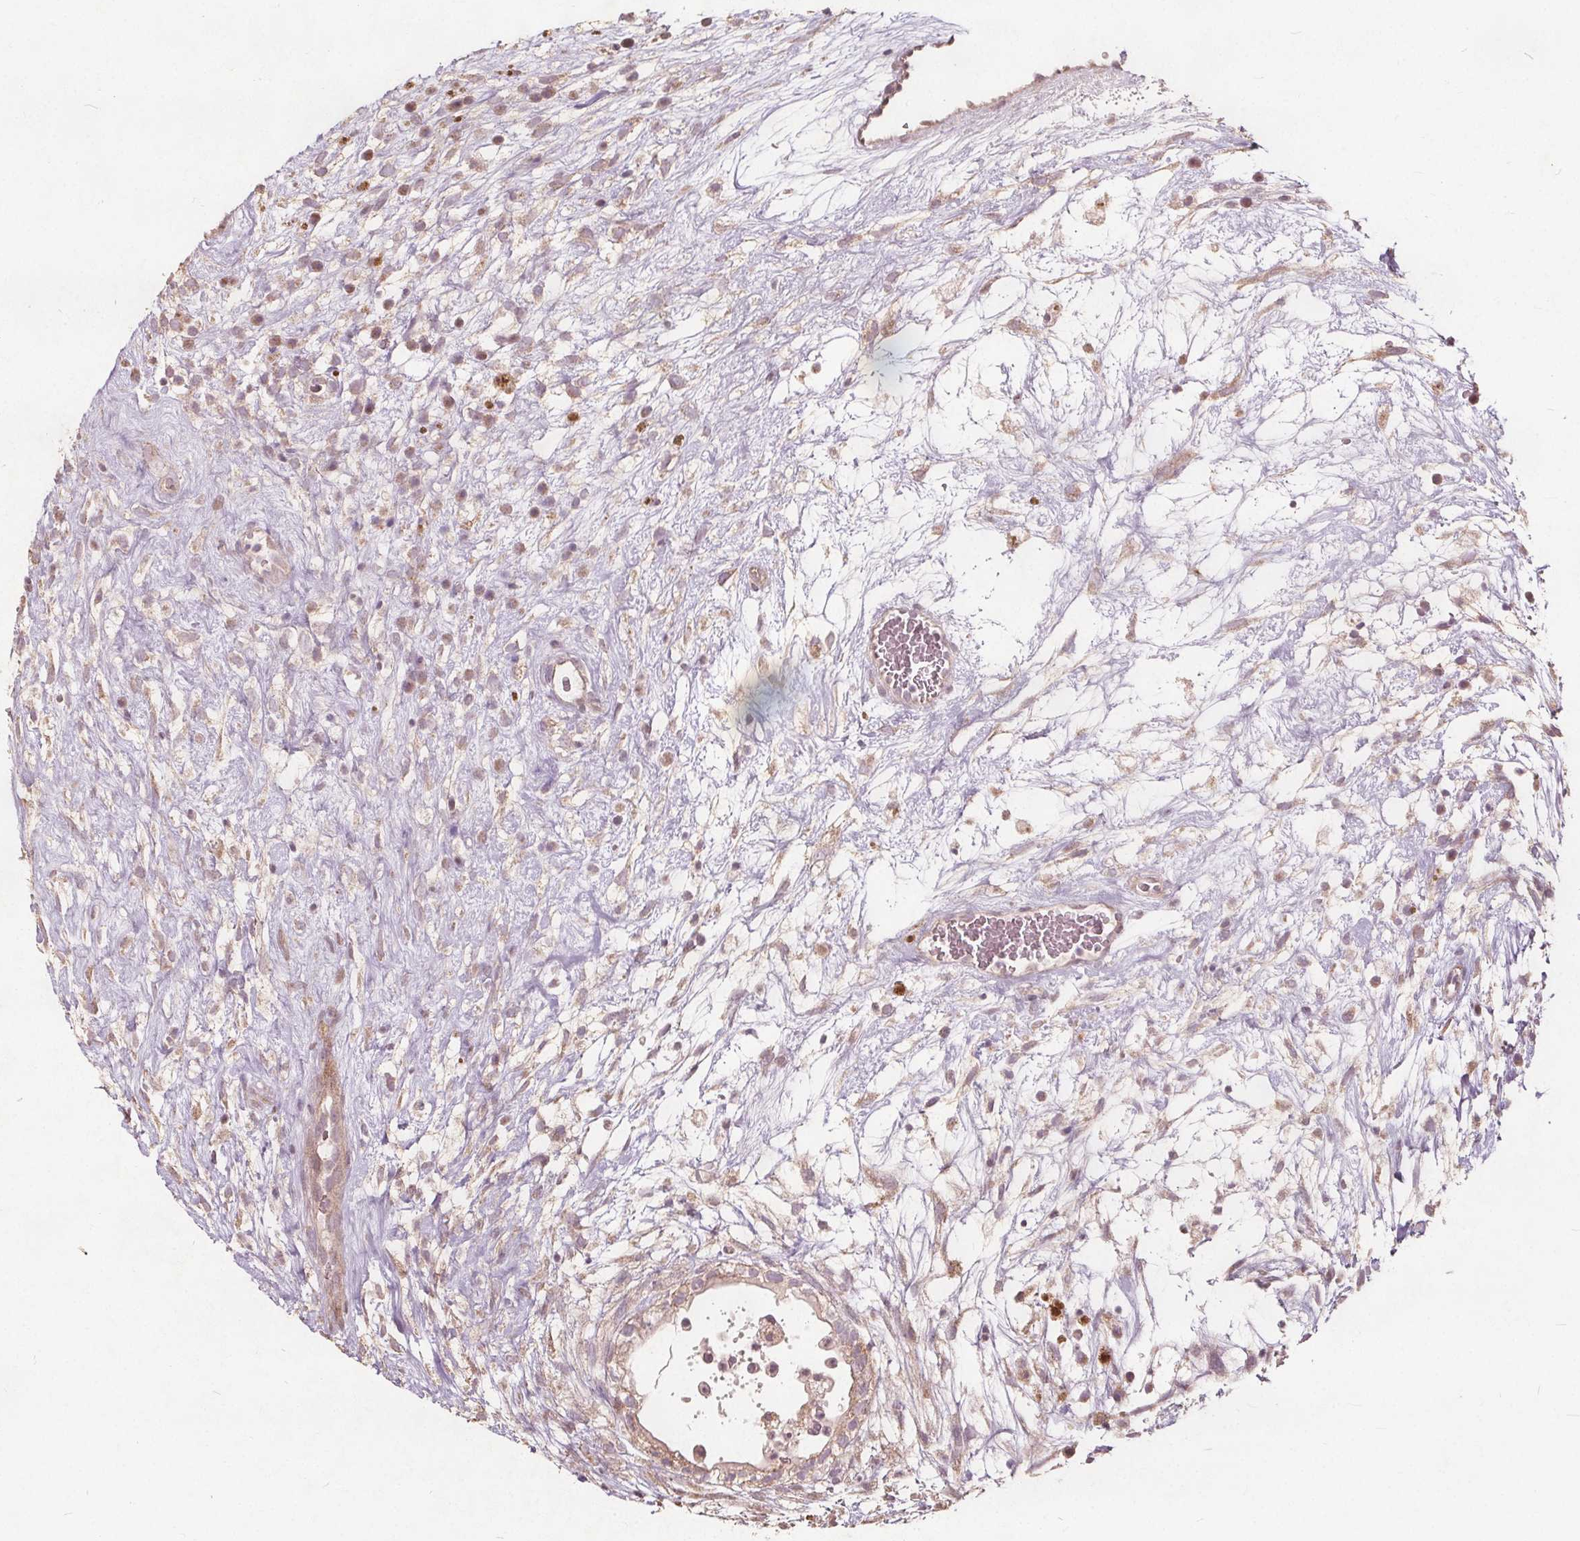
{"staining": {"intensity": "weak", "quantity": "25%-75%", "location": "cytoplasmic/membranous"}, "tissue": "testis cancer", "cell_type": "Tumor cells", "image_type": "cancer", "snomed": [{"axis": "morphology", "description": "Normal tissue, NOS"}, {"axis": "morphology", "description": "Carcinoma, Embryonal, NOS"}, {"axis": "topography", "description": "Testis"}], "caption": "Immunohistochemical staining of human embryonal carcinoma (testis) exhibits weak cytoplasmic/membranous protein staining in approximately 25%-75% of tumor cells.", "gene": "PTPRT", "patient": {"sex": "male", "age": 32}}